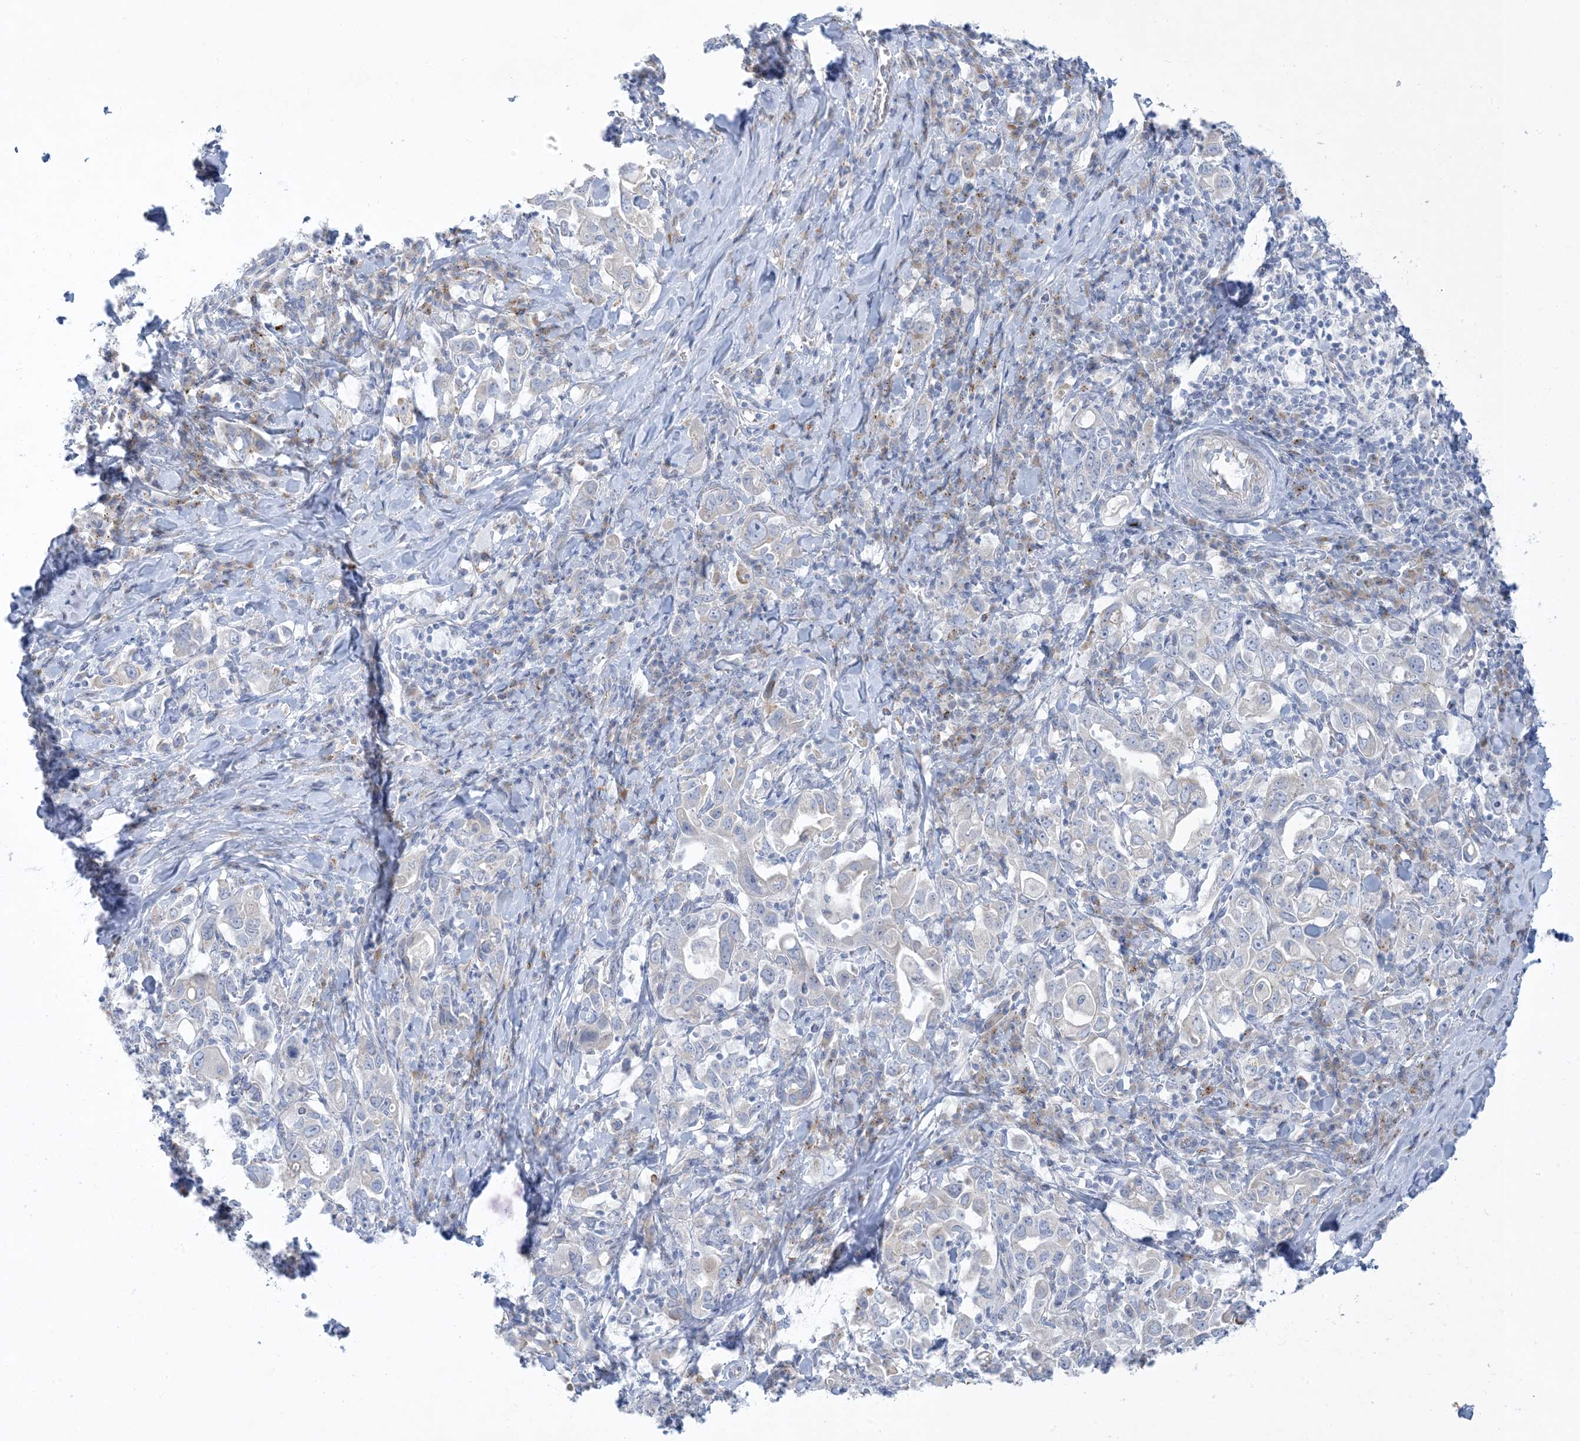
{"staining": {"intensity": "negative", "quantity": "none", "location": "none"}, "tissue": "stomach cancer", "cell_type": "Tumor cells", "image_type": "cancer", "snomed": [{"axis": "morphology", "description": "Adenocarcinoma, NOS"}, {"axis": "topography", "description": "Stomach, upper"}], "caption": "A micrograph of stomach adenocarcinoma stained for a protein exhibits no brown staining in tumor cells.", "gene": "XIRP2", "patient": {"sex": "male", "age": 62}}